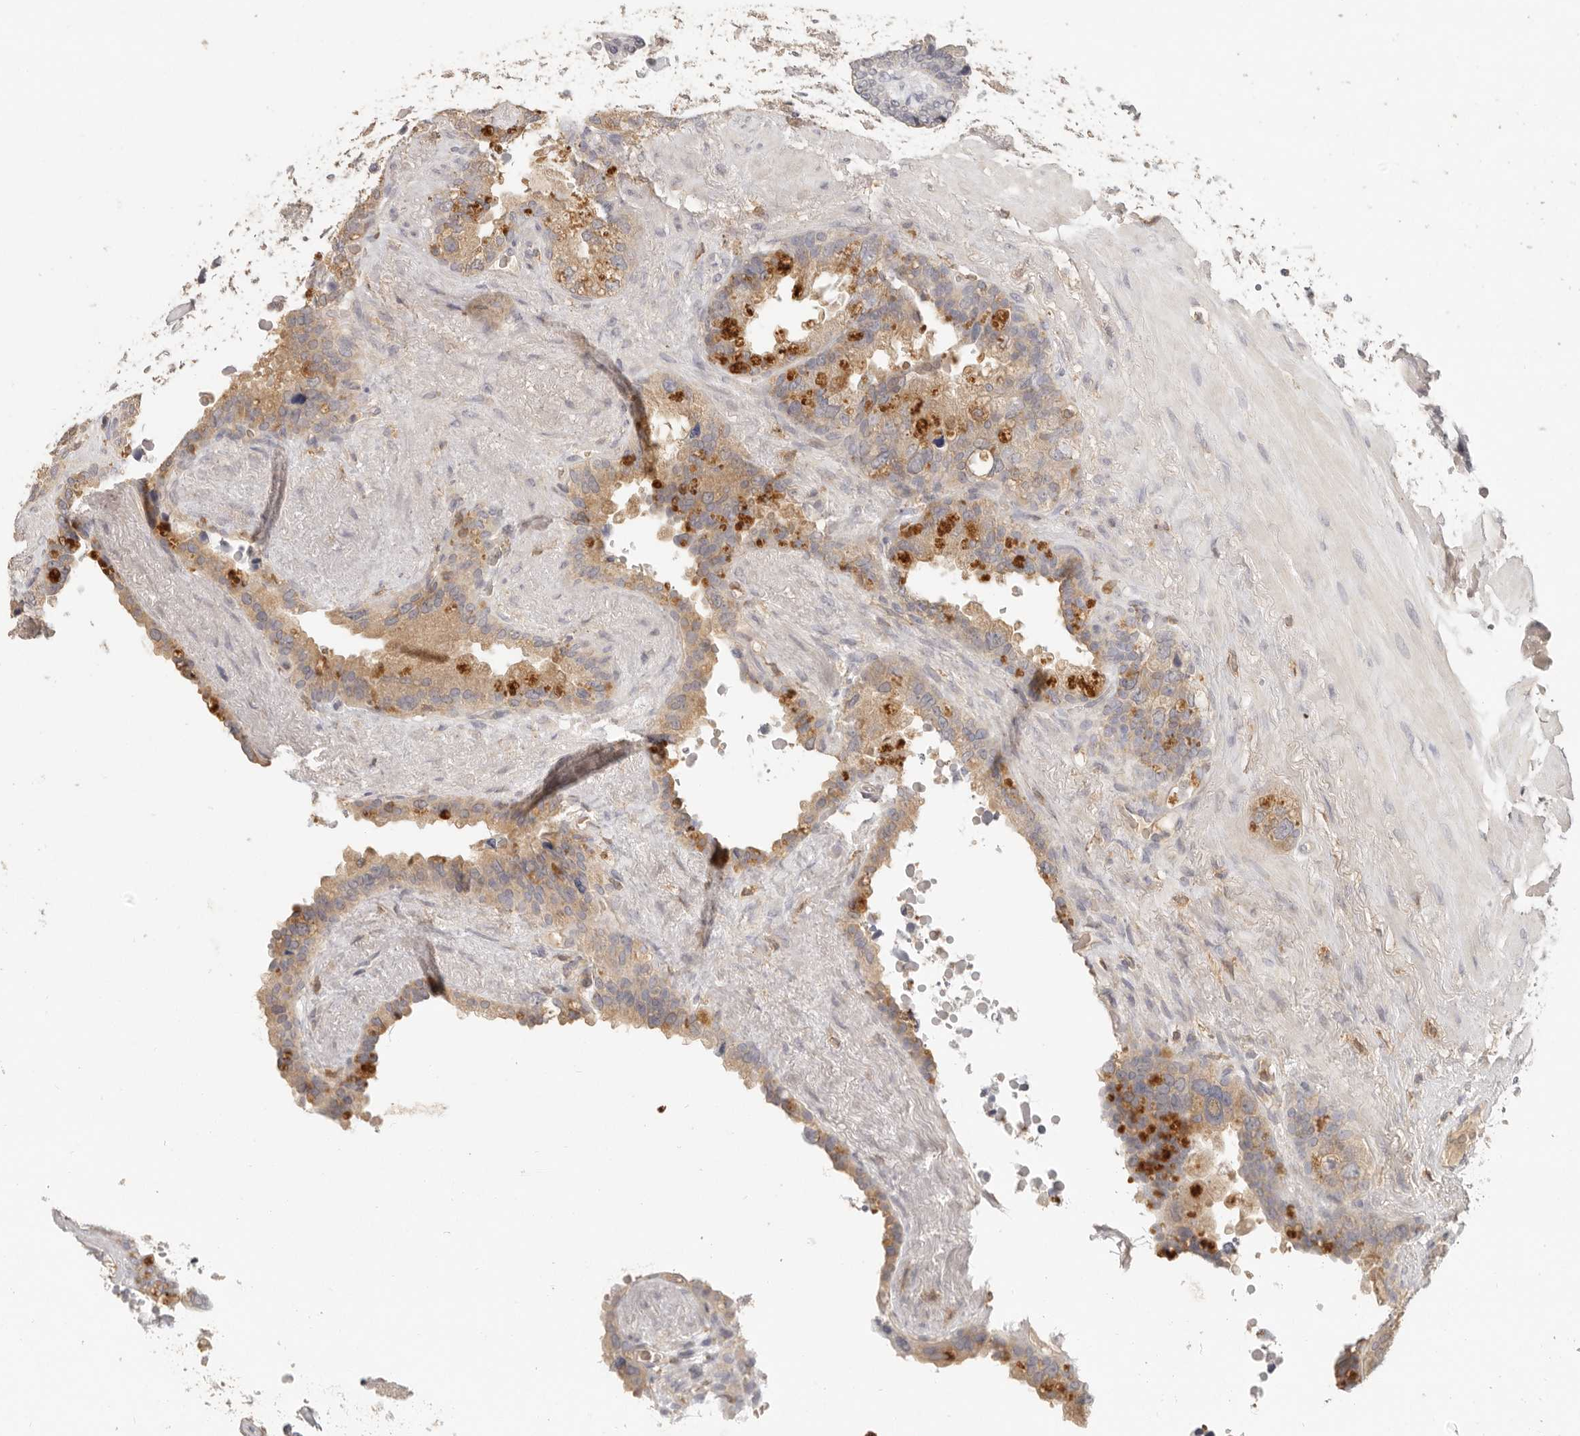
{"staining": {"intensity": "moderate", "quantity": "<25%", "location": "cytoplasmic/membranous"}, "tissue": "seminal vesicle", "cell_type": "Glandular cells", "image_type": "normal", "snomed": [{"axis": "morphology", "description": "Normal tissue, NOS"}, {"axis": "topography", "description": "Seminal veicle"}], "caption": "The micrograph demonstrates staining of benign seminal vesicle, revealing moderate cytoplasmic/membranous protein expression (brown color) within glandular cells. Using DAB (brown) and hematoxylin (blue) stains, captured at high magnification using brightfield microscopy.", "gene": "CSK", "patient": {"sex": "male", "age": 80}}